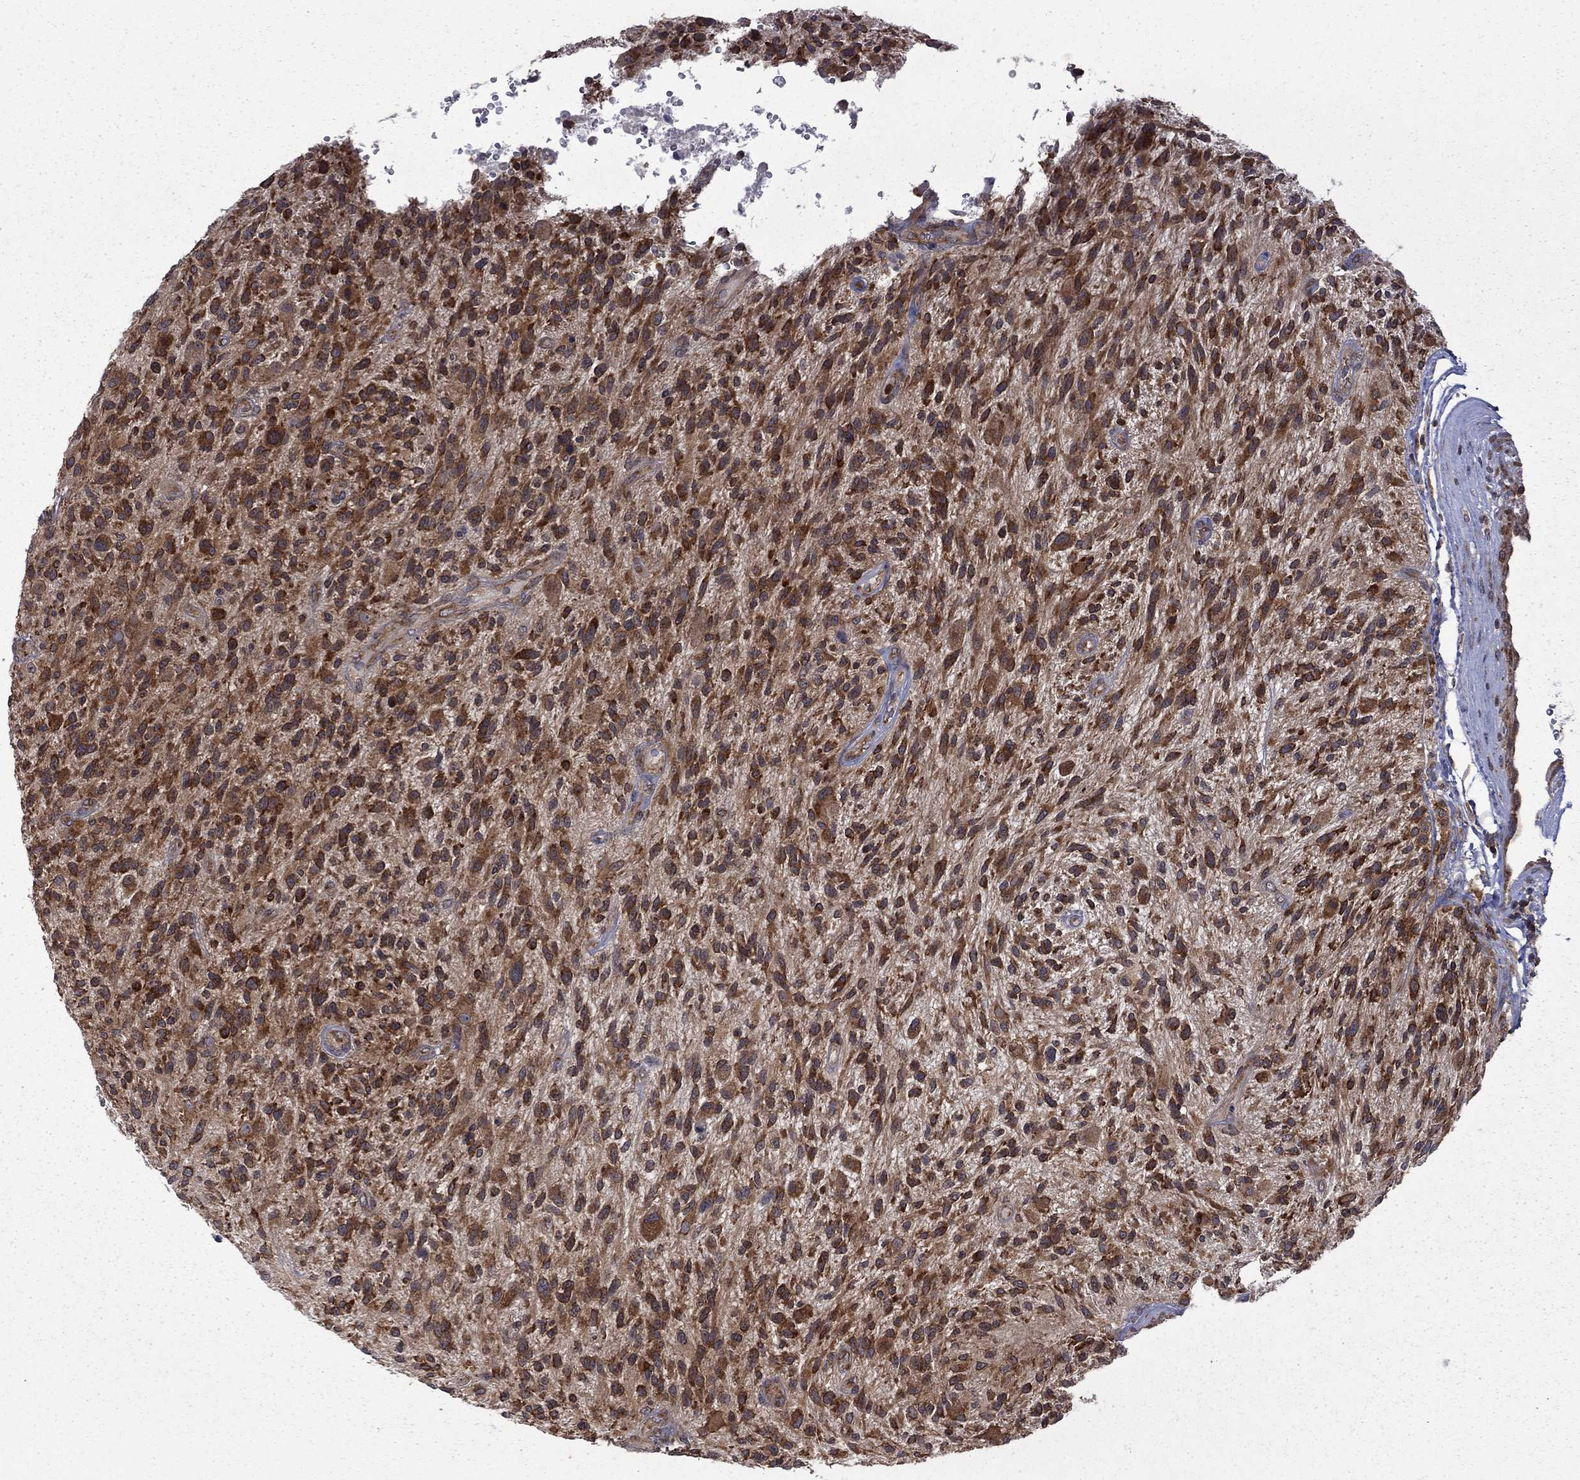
{"staining": {"intensity": "strong", "quantity": ">75%", "location": "cytoplasmic/membranous"}, "tissue": "glioma", "cell_type": "Tumor cells", "image_type": "cancer", "snomed": [{"axis": "morphology", "description": "Glioma, malignant, High grade"}, {"axis": "topography", "description": "Brain"}], "caption": "Glioma stained with a protein marker shows strong staining in tumor cells.", "gene": "NAA50", "patient": {"sex": "male", "age": 47}}